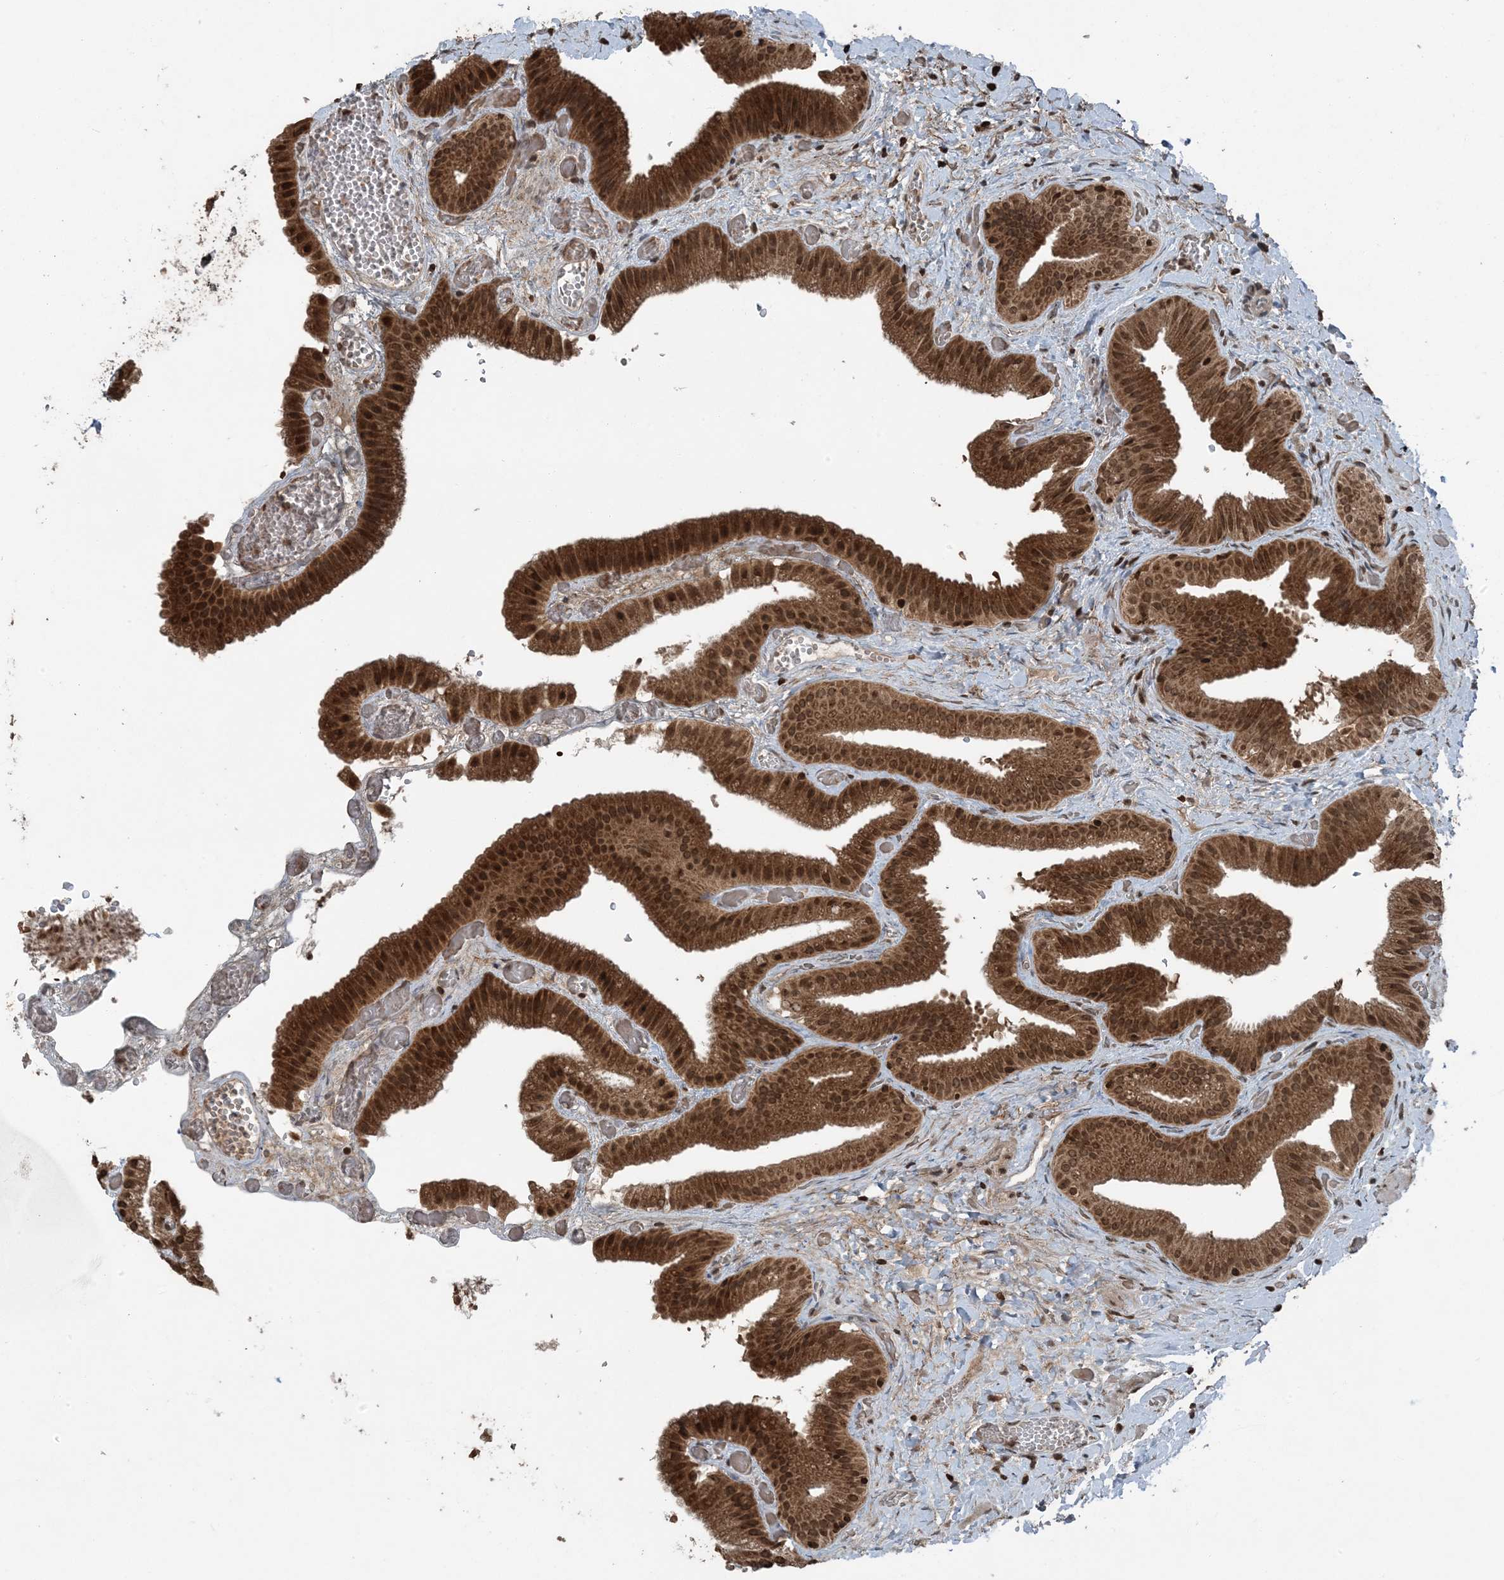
{"staining": {"intensity": "strong", "quantity": ">75%", "location": "cytoplasmic/membranous,nuclear"}, "tissue": "gallbladder", "cell_type": "Glandular cells", "image_type": "normal", "snomed": [{"axis": "morphology", "description": "Normal tissue, NOS"}, {"axis": "topography", "description": "Gallbladder"}], "caption": "This photomicrograph displays IHC staining of benign human gallbladder, with high strong cytoplasmic/membranous,nuclear positivity in about >75% of glandular cells.", "gene": "ZFAND2B", "patient": {"sex": "female", "age": 64}}